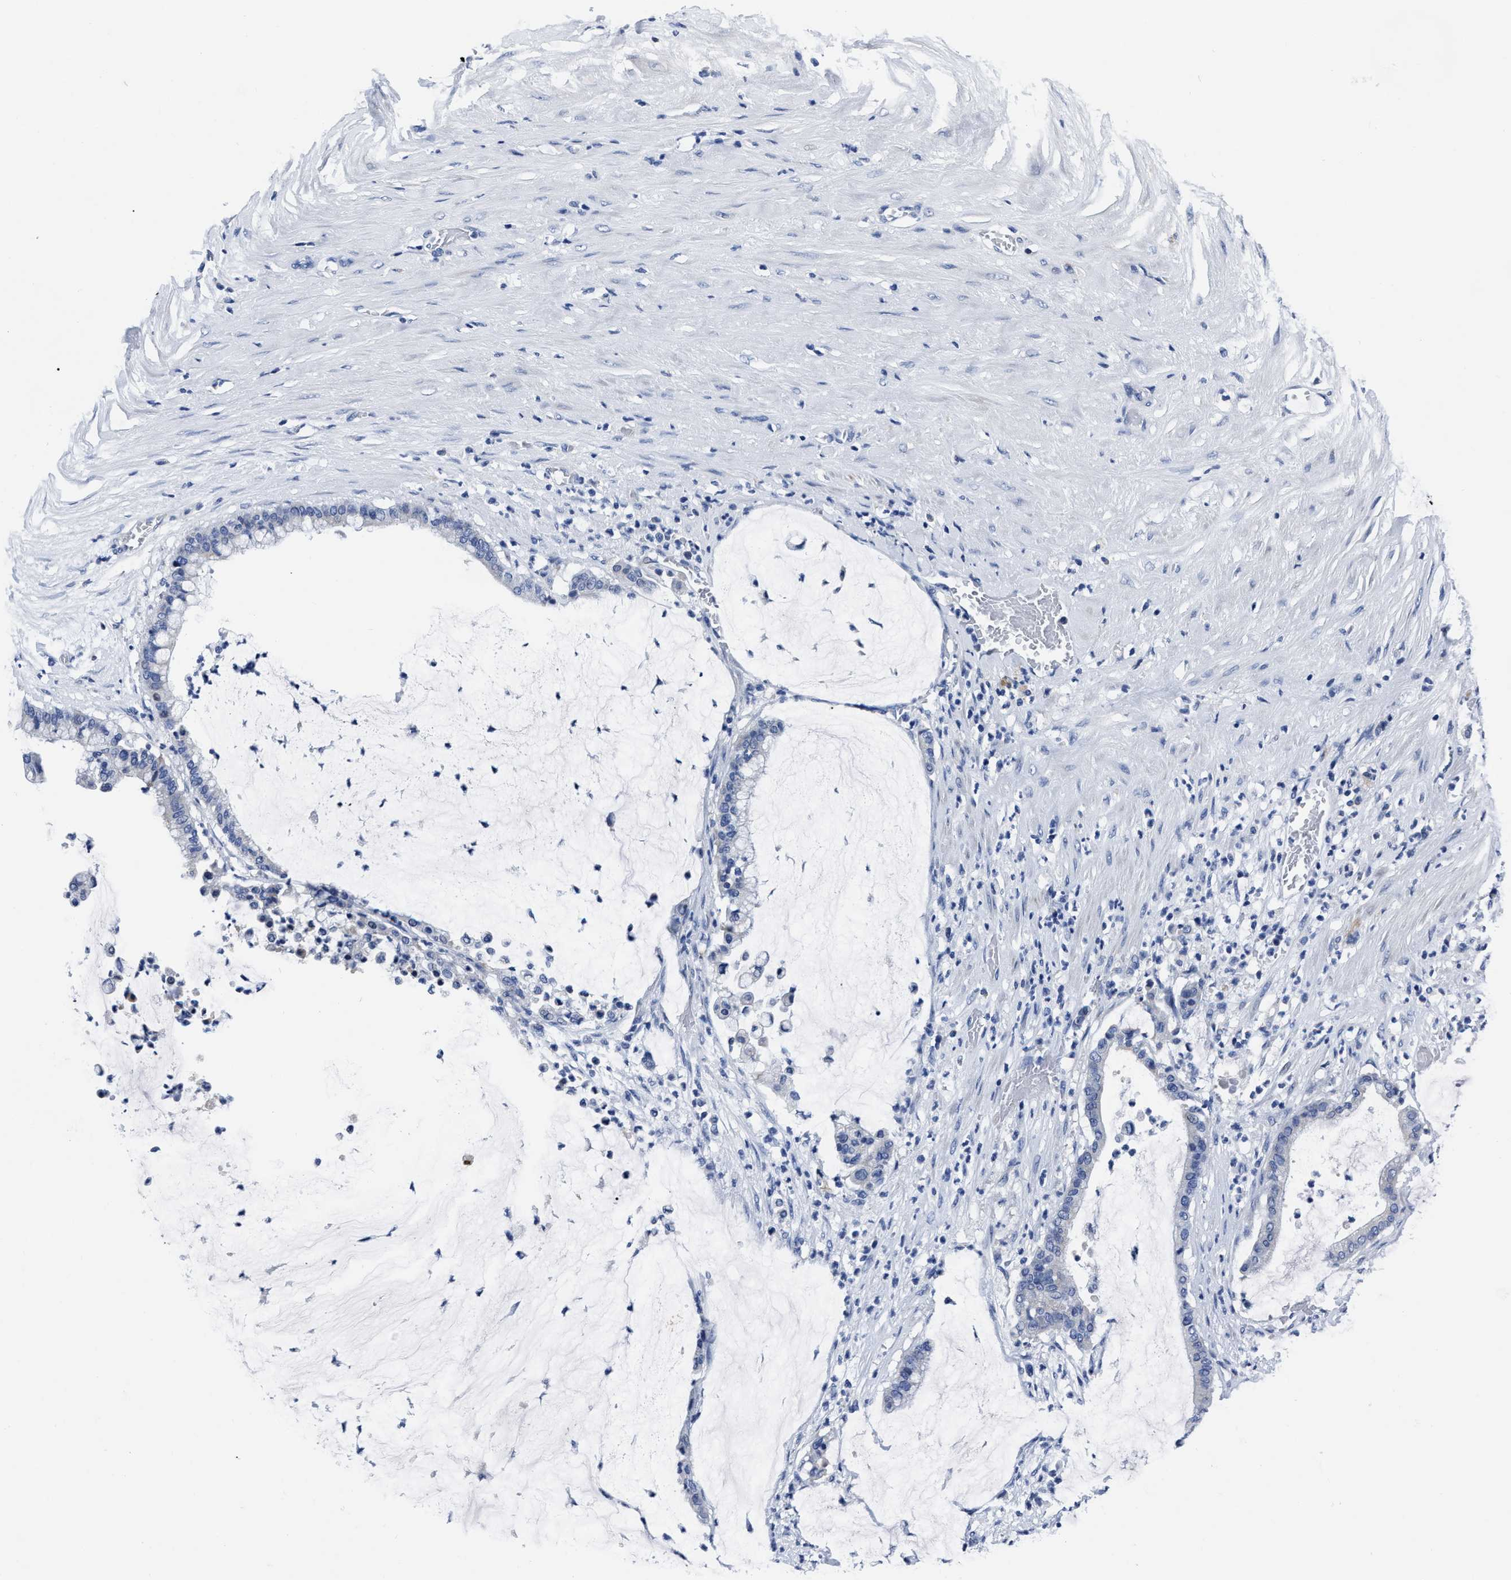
{"staining": {"intensity": "negative", "quantity": "none", "location": "none"}, "tissue": "pancreatic cancer", "cell_type": "Tumor cells", "image_type": "cancer", "snomed": [{"axis": "morphology", "description": "Adenocarcinoma, NOS"}, {"axis": "topography", "description": "Pancreas"}], "caption": "Tumor cells are negative for brown protein staining in pancreatic adenocarcinoma. Brightfield microscopy of immunohistochemistry stained with DAB (brown) and hematoxylin (blue), captured at high magnification.", "gene": "MOV10L1", "patient": {"sex": "male", "age": 41}}